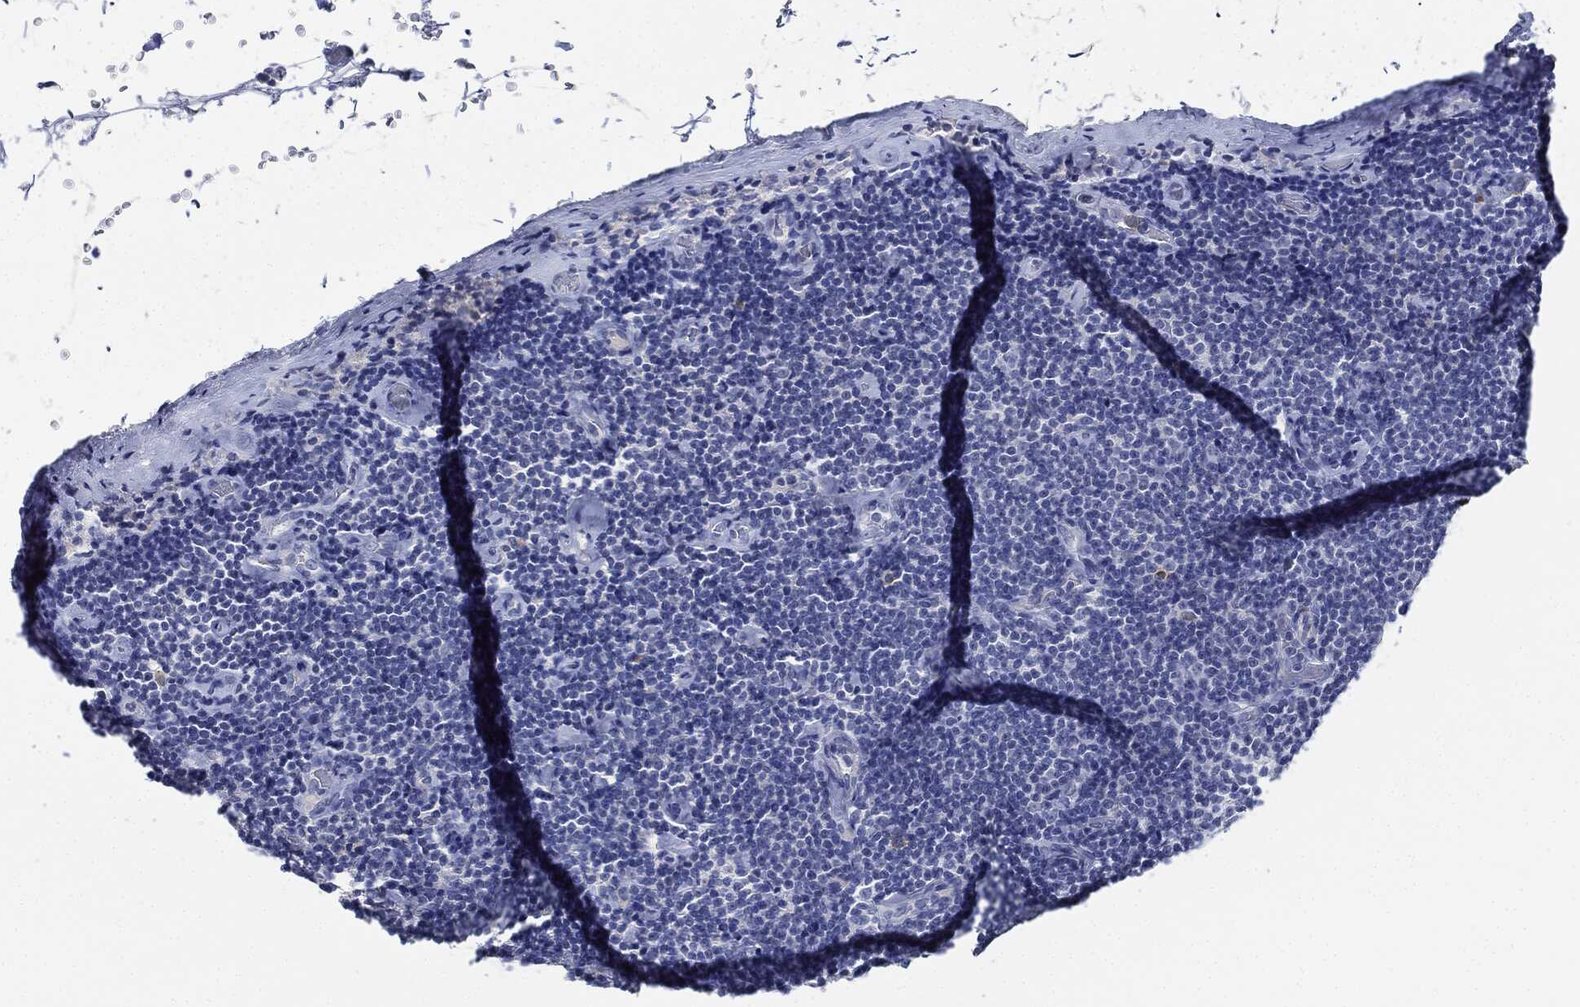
{"staining": {"intensity": "negative", "quantity": "none", "location": "none"}, "tissue": "lymphoma", "cell_type": "Tumor cells", "image_type": "cancer", "snomed": [{"axis": "morphology", "description": "Malignant lymphoma, non-Hodgkin's type, Low grade"}, {"axis": "topography", "description": "Lymph node"}], "caption": "This is a image of IHC staining of lymphoma, which shows no staining in tumor cells.", "gene": "NTRK1", "patient": {"sex": "male", "age": 81}}